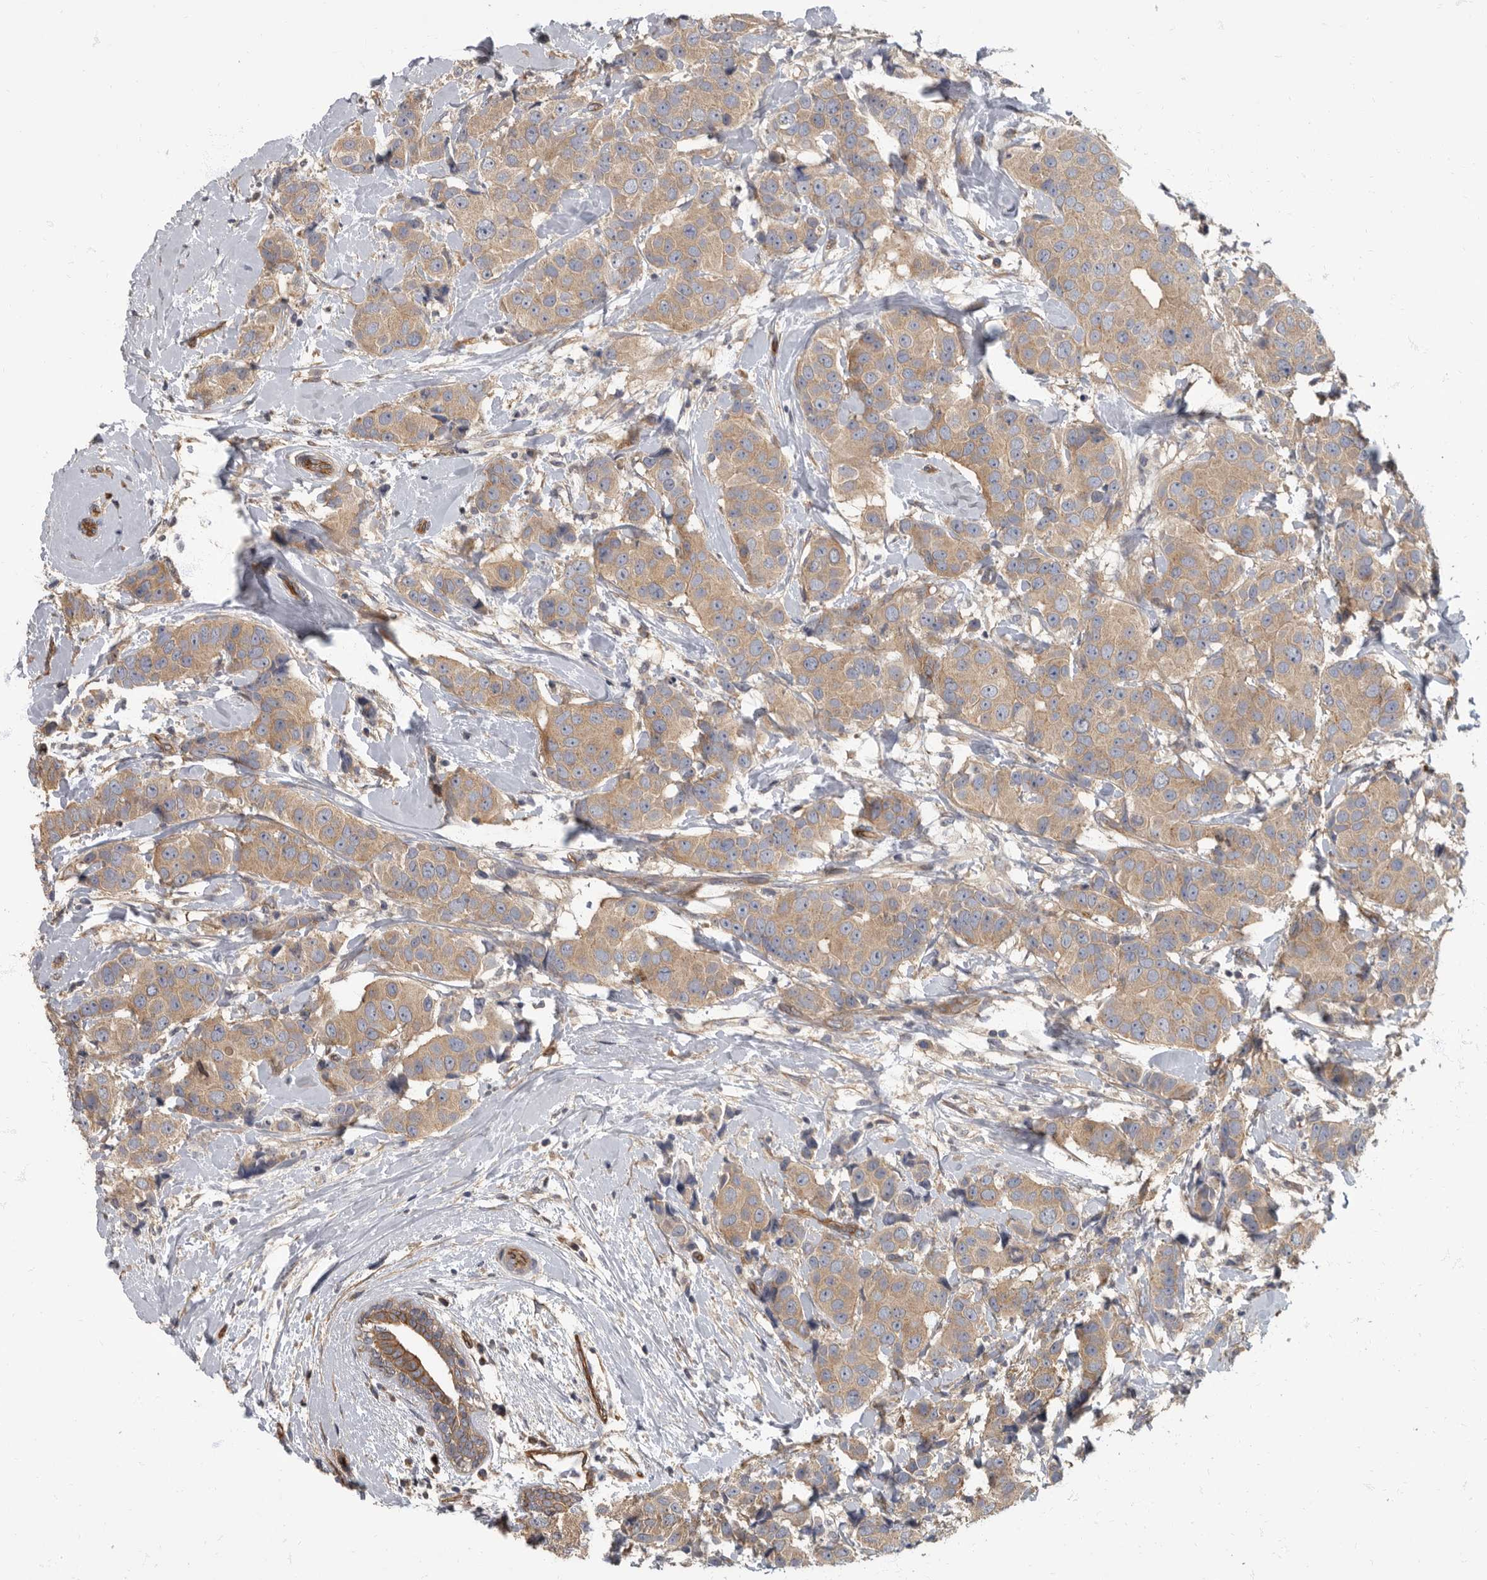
{"staining": {"intensity": "moderate", "quantity": ">75%", "location": "cytoplasmic/membranous"}, "tissue": "breast cancer", "cell_type": "Tumor cells", "image_type": "cancer", "snomed": [{"axis": "morphology", "description": "Normal tissue, NOS"}, {"axis": "morphology", "description": "Duct carcinoma"}, {"axis": "topography", "description": "Breast"}], "caption": "The micrograph demonstrates staining of breast cancer, revealing moderate cytoplasmic/membranous protein staining (brown color) within tumor cells.", "gene": "PDK1", "patient": {"sex": "female", "age": 39}}